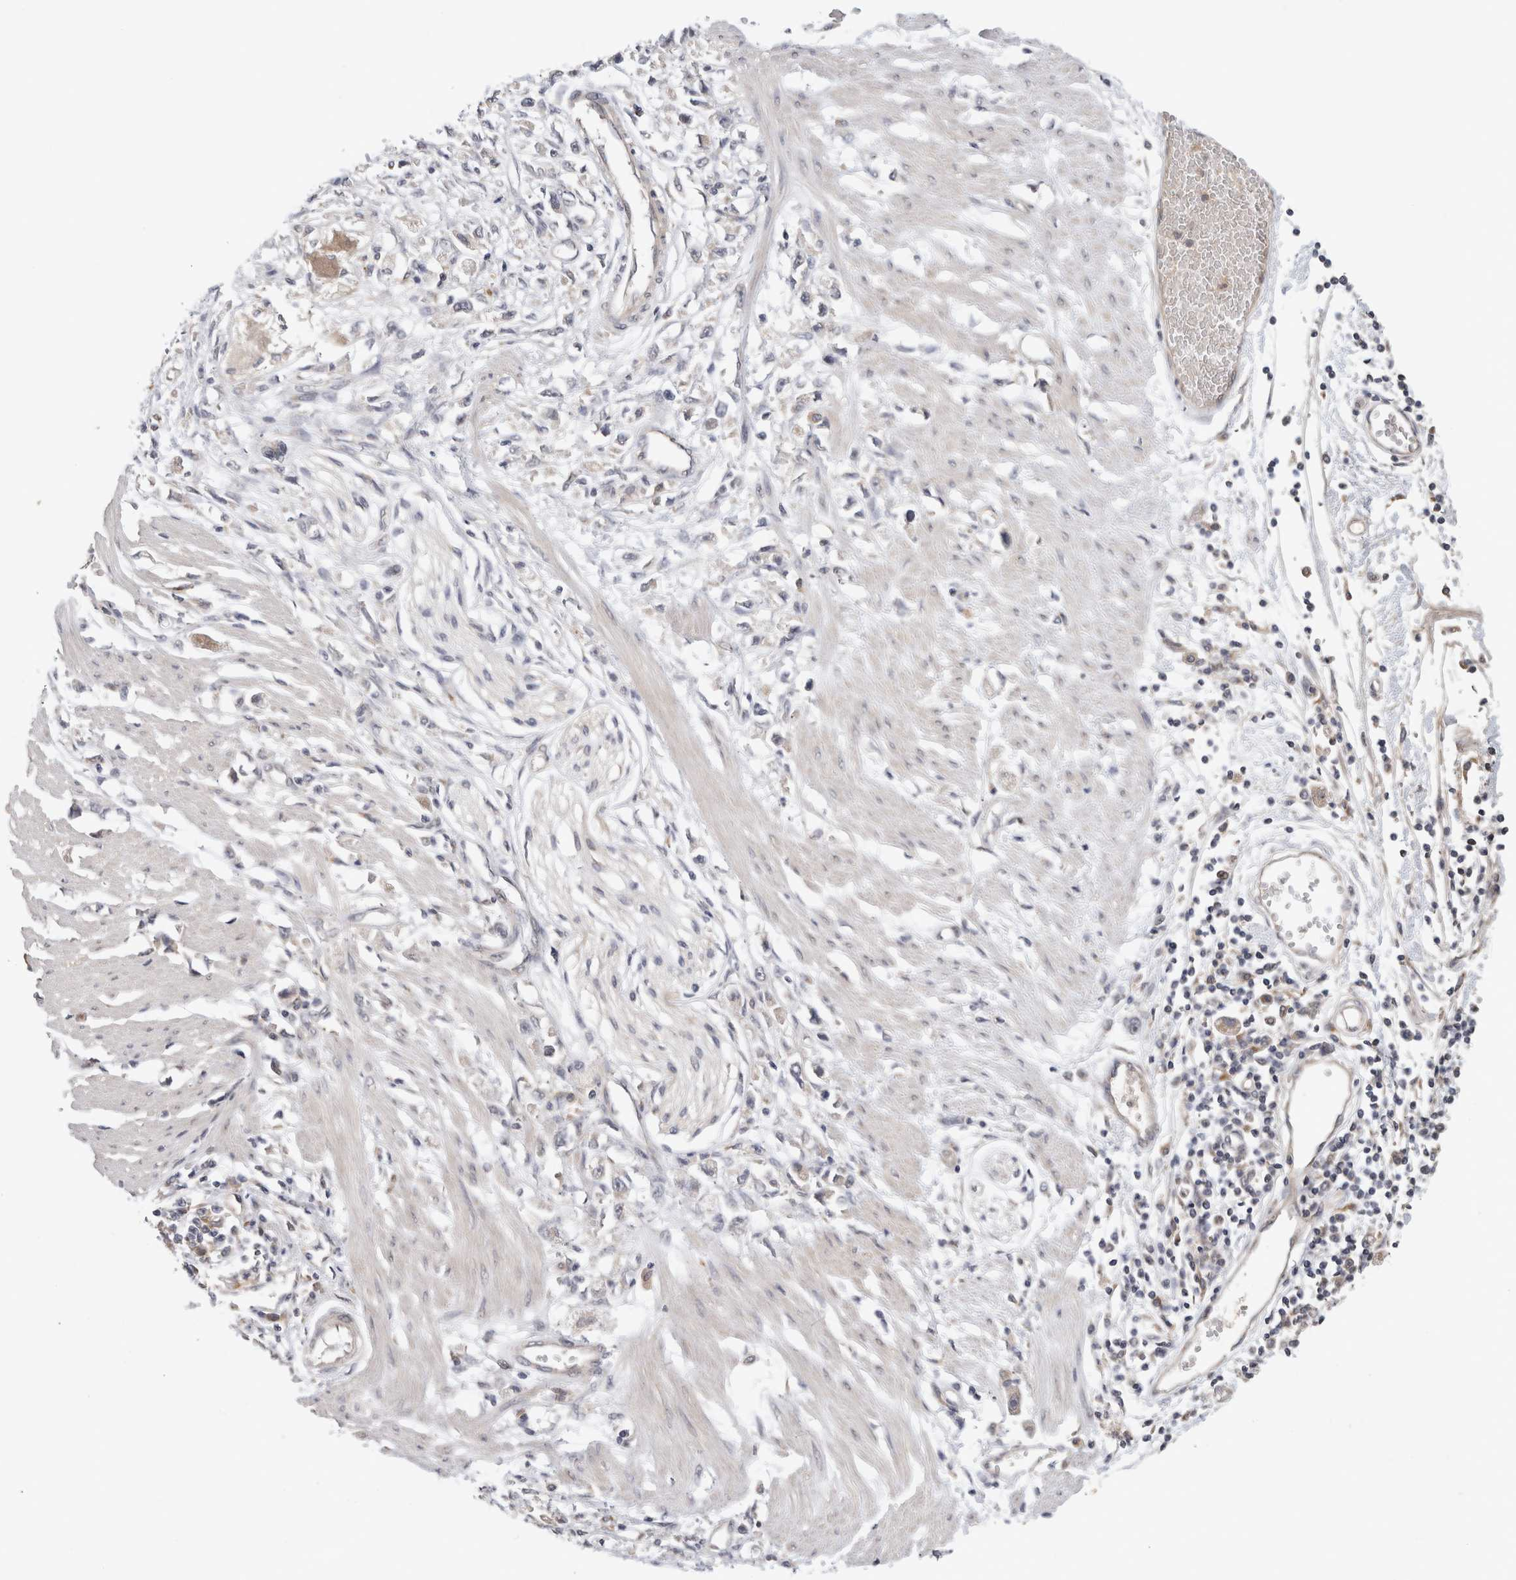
{"staining": {"intensity": "negative", "quantity": "none", "location": "none"}, "tissue": "stomach cancer", "cell_type": "Tumor cells", "image_type": "cancer", "snomed": [{"axis": "morphology", "description": "Adenocarcinoma, NOS"}, {"axis": "topography", "description": "Stomach"}], "caption": "Tumor cells show no significant expression in adenocarcinoma (stomach).", "gene": "SGK1", "patient": {"sex": "female", "age": 59}}